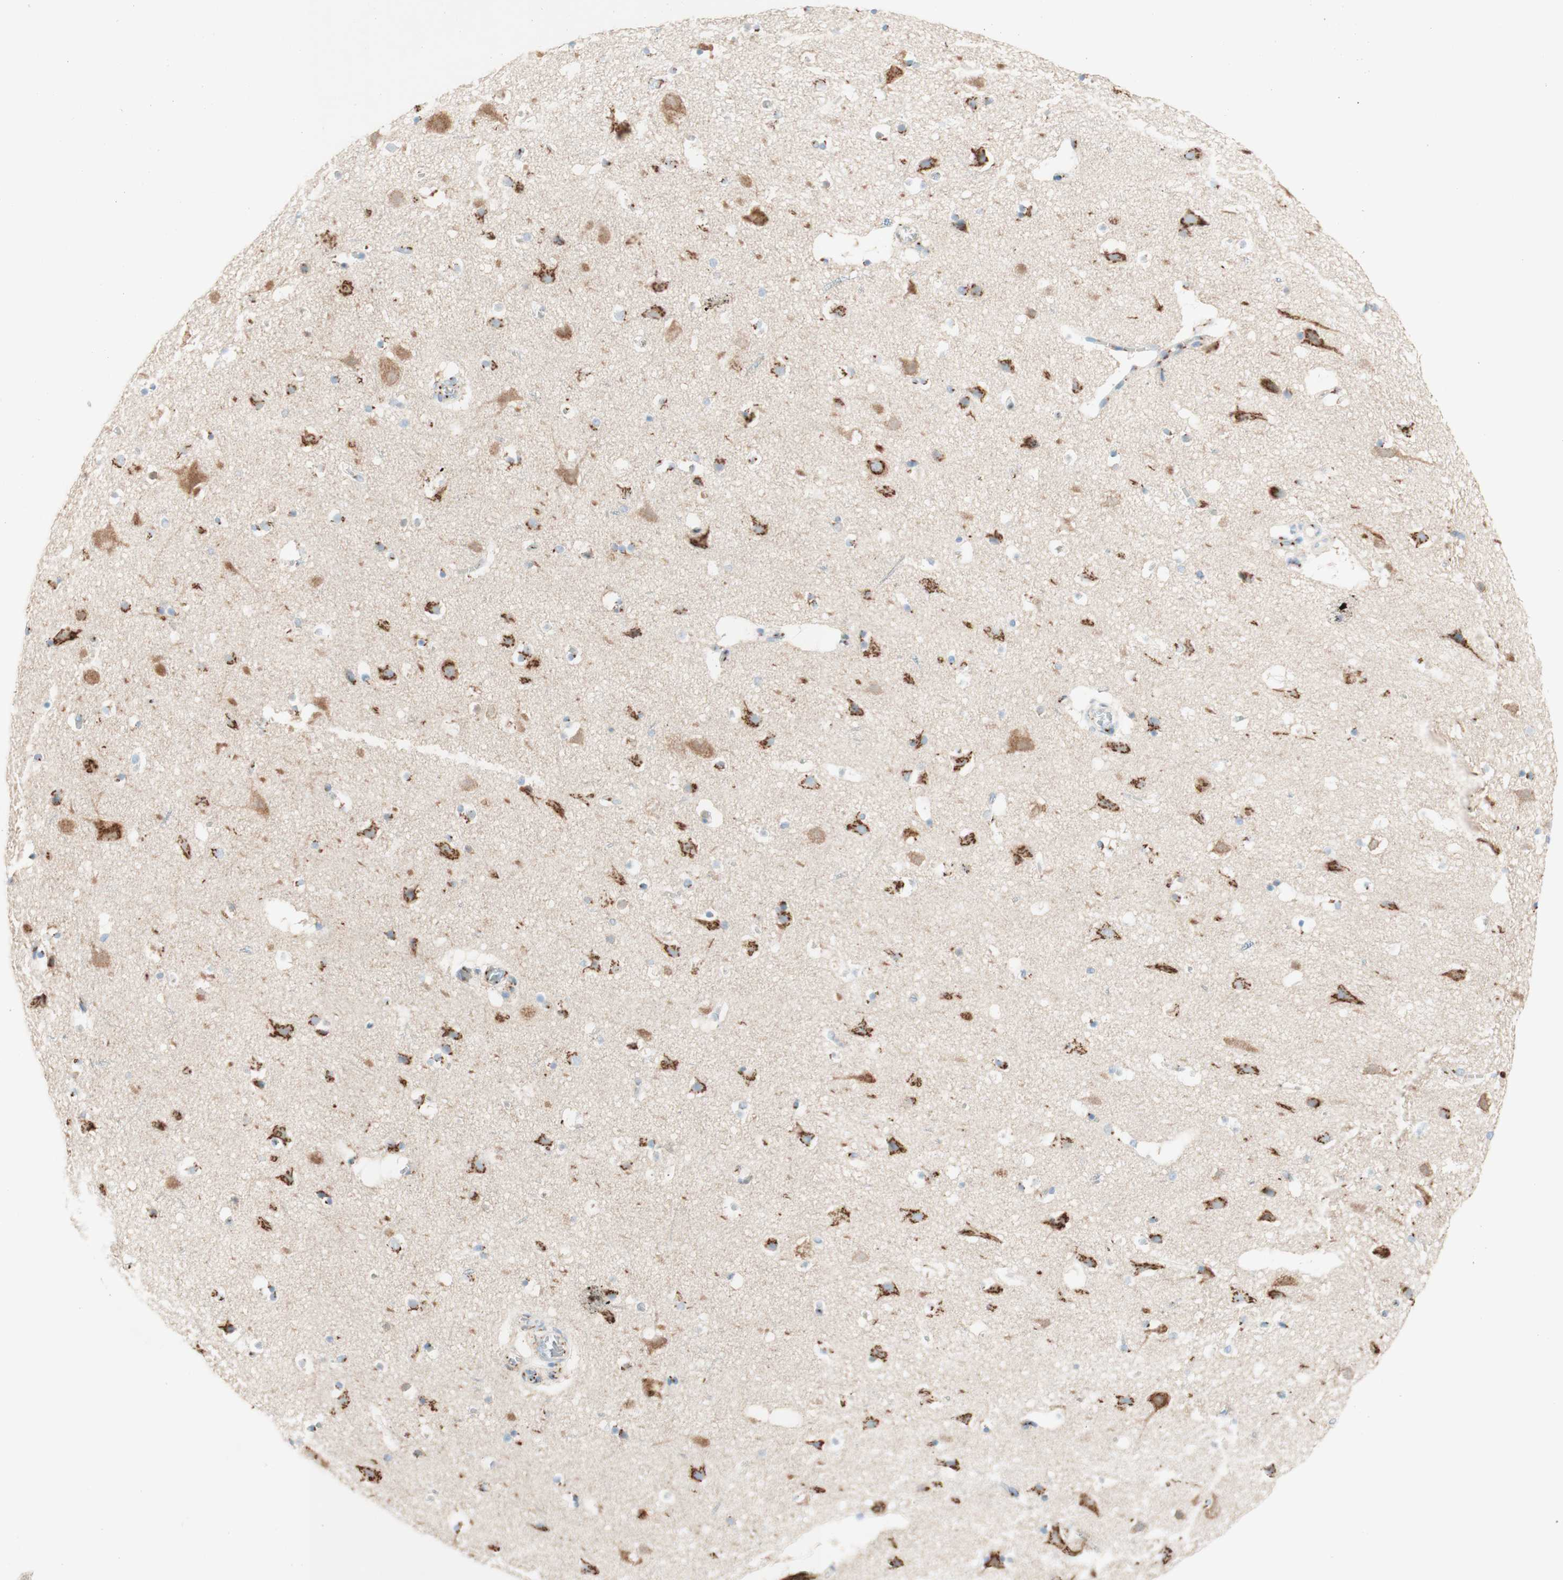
{"staining": {"intensity": "moderate", "quantity": "<25%", "location": "cytoplasmic/membranous"}, "tissue": "cerebral cortex", "cell_type": "Endothelial cells", "image_type": "normal", "snomed": [{"axis": "morphology", "description": "Normal tissue, NOS"}, {"axis": "topography", "description": "Cerebral cortex"}], "caption": "The histopathology image reveals immunohistochemical staining of benign cerebral cortex. There is moderate cytoplasmic/membranous staining is present in approximately <25% of endothelial cells.", "gene": "GOLGB1", "patient": {"sex": "male", "age": 45}}